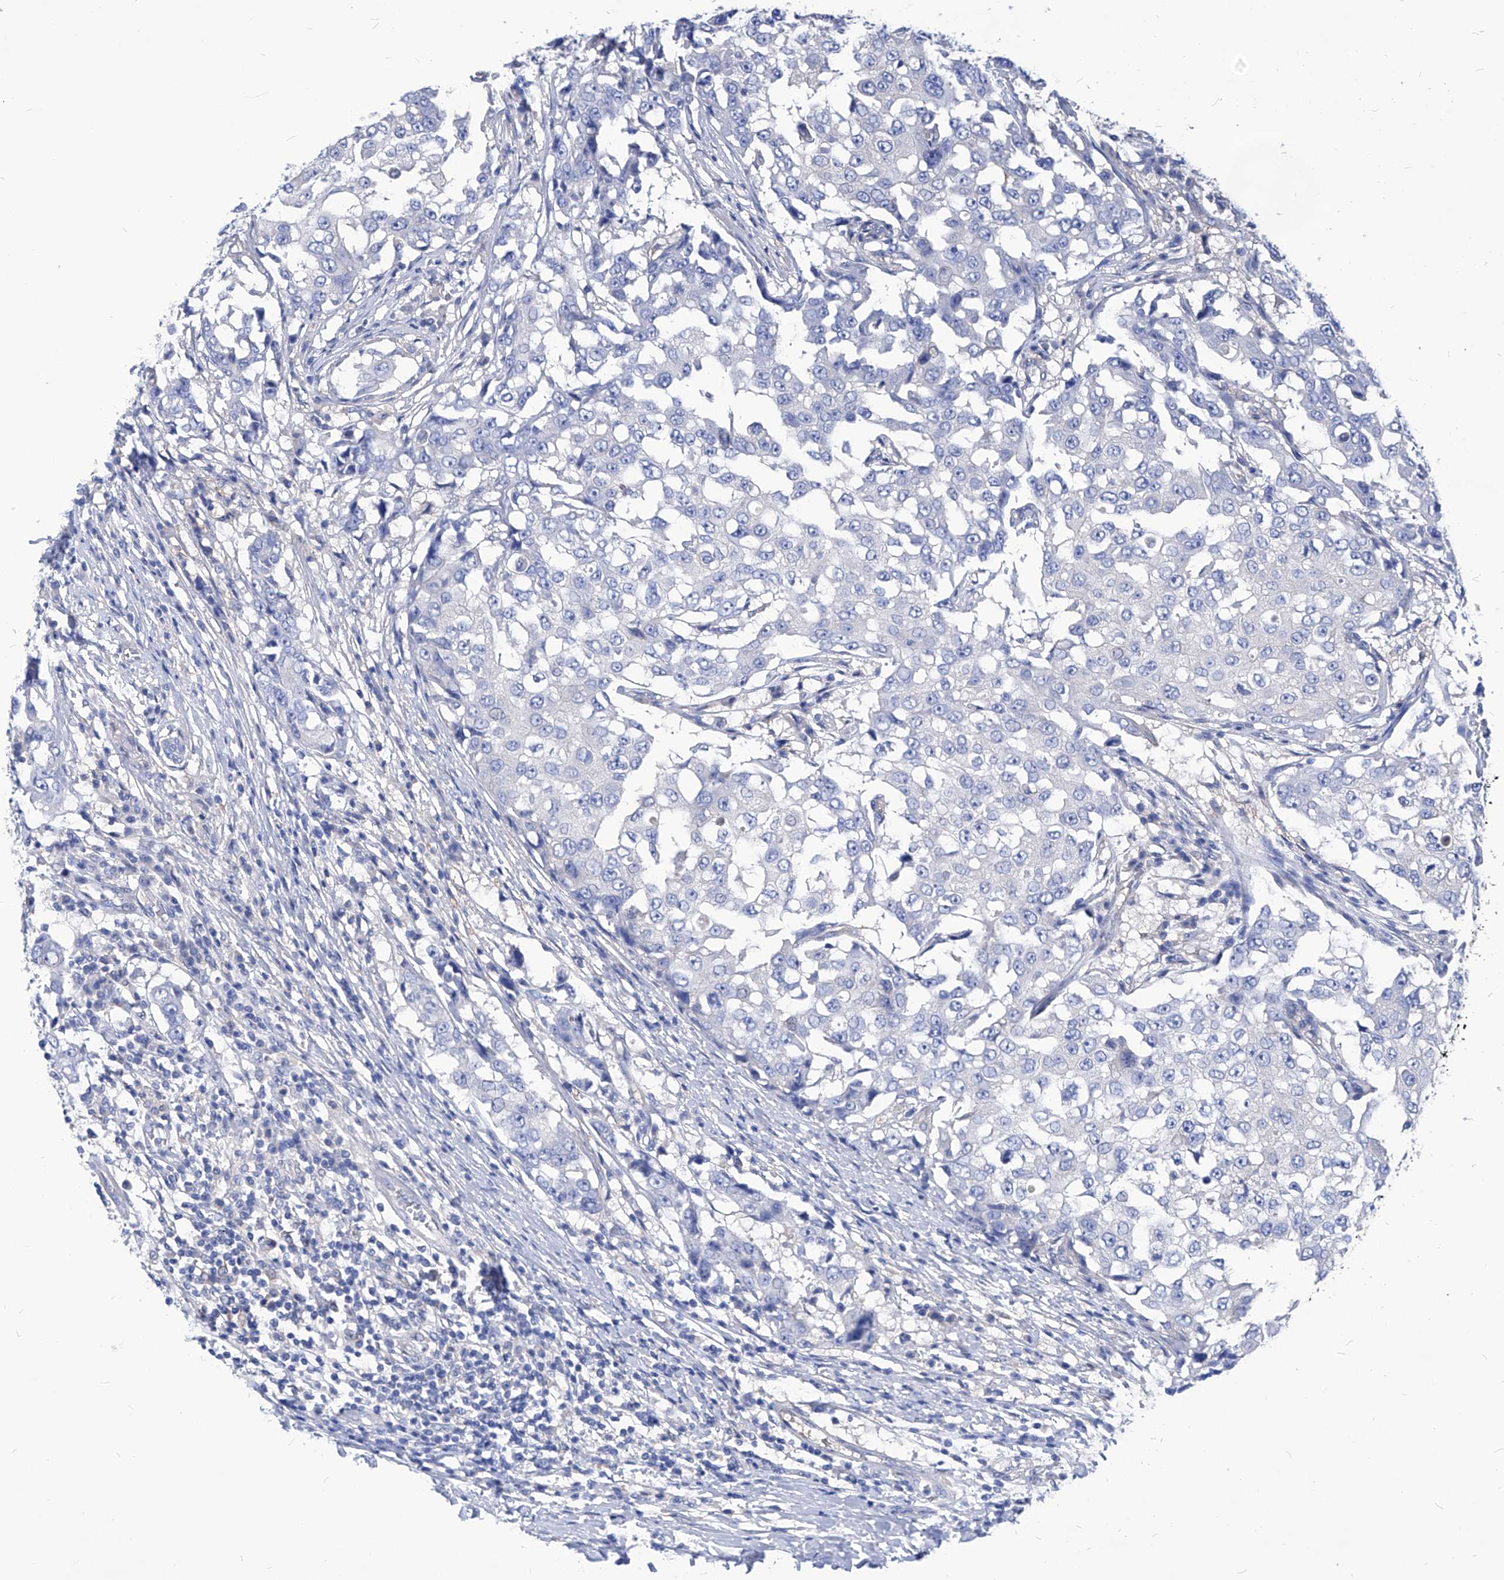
{"staining": {"intensity": "negative", "quantity": "none", "location": "none"}, "tissue": "breast cancer", "cell_type": "Tumor cells", "image_type": "cancer", "snomed": [{"axis": "morphology", "description": "Duct carcinoma"}, {"axis": "topography", "description": "Breast"}], "caption": "A histopathology image of breast intraductal carcinoma stained for a protein exhibits no brown staining in tumor cells.", "gene": "XPNPEP1", "patient": {"sex": "female", "age": 27}}